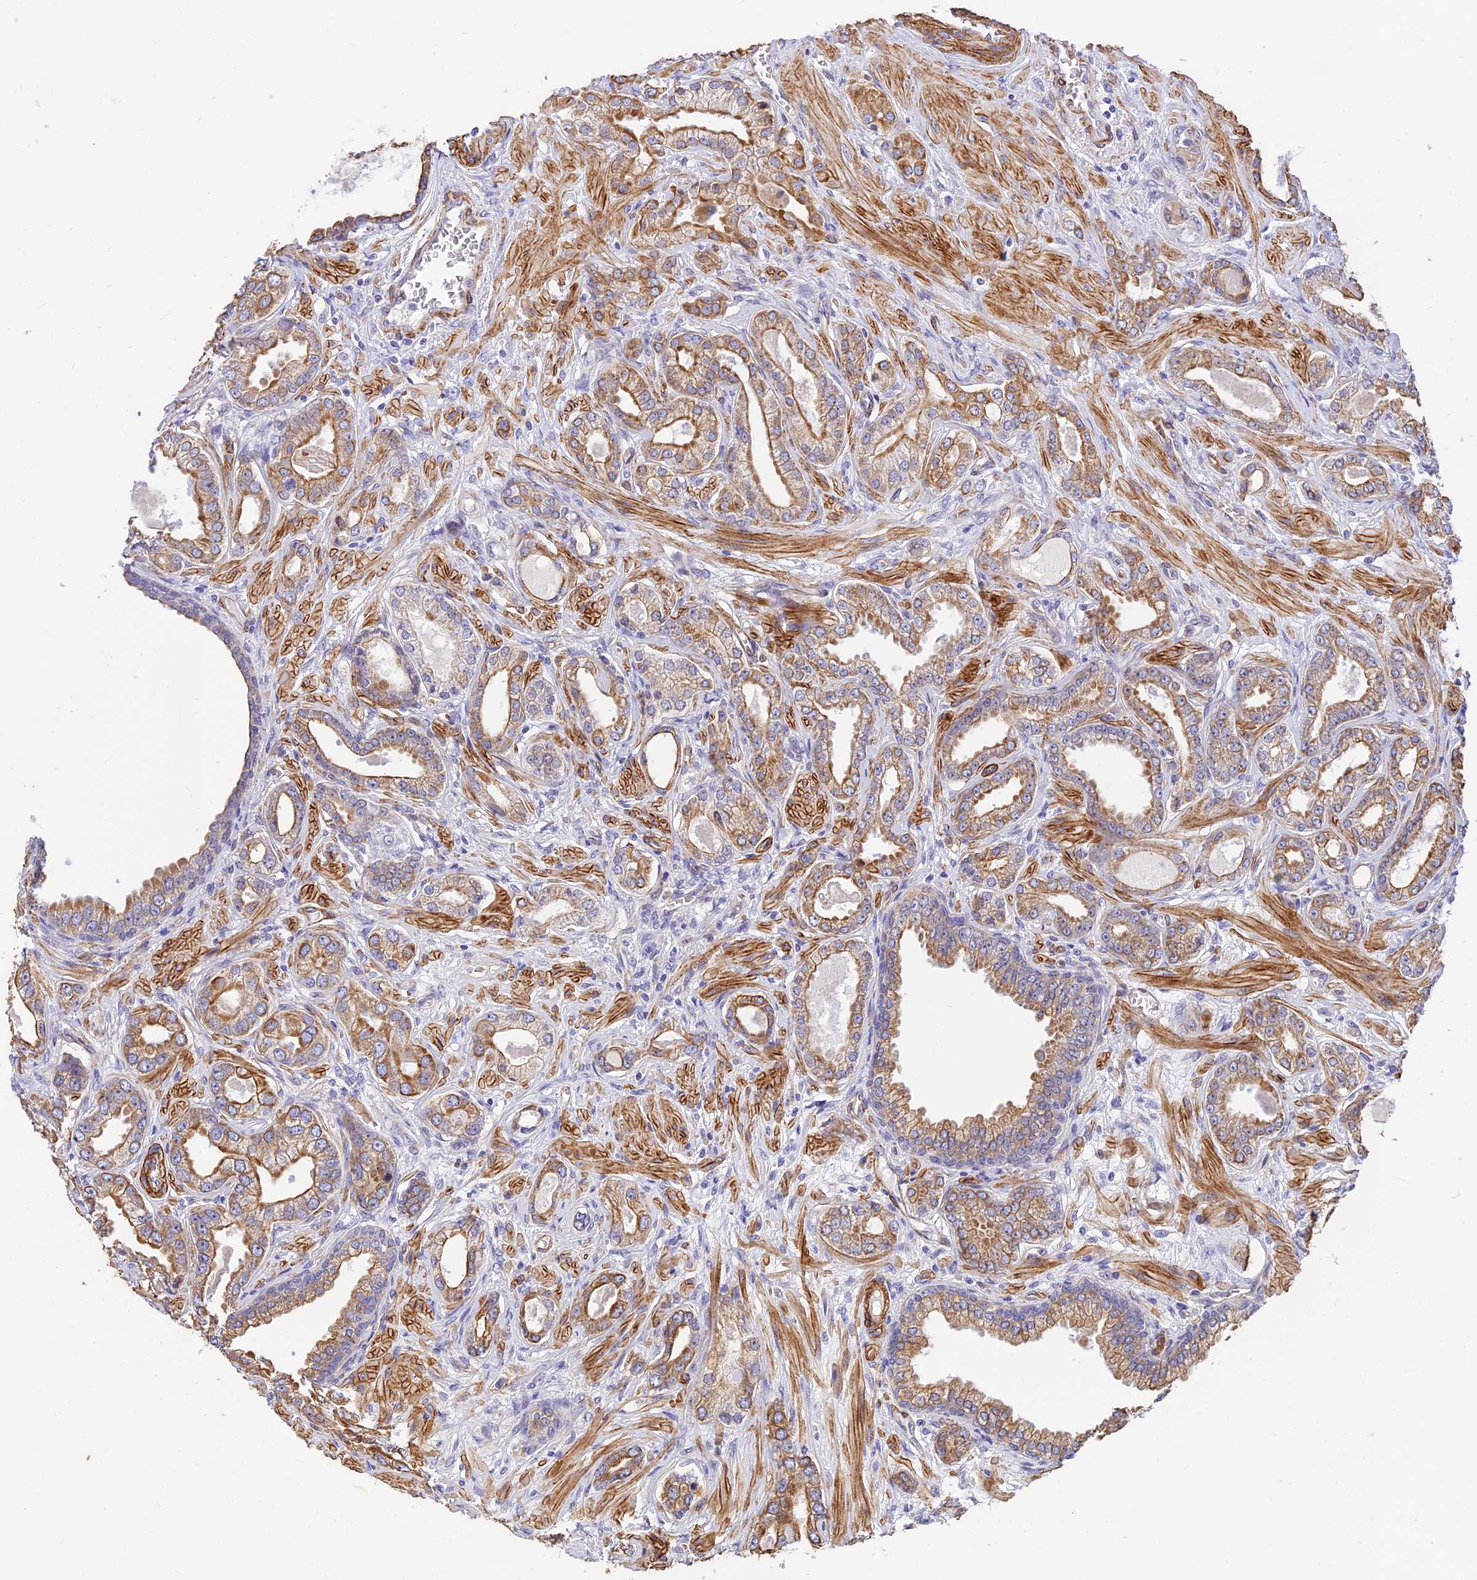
{"staining": {"intensity": "moderate", "quantity": ">75%", "location": "cytoplasmic/membranous"}, "tissue": "prostate cancer", "cell_type": "Tumor cells", "image_type": "cancer", "snomed": [{"axis": "morphology", "description": "Adenocarcinoma, Low grade"}, {"axis": "topography", "description": "Prostate"}], "caption": "Immunohistochemical staining of human prostate adenocarcinoma (low-grade) shows moderate cytoplasmic/membranous protein staining in approximately >75% of tumor cells.", "gene": "ALDH1L2", "patient": {"sex": "male", "age": 64}}